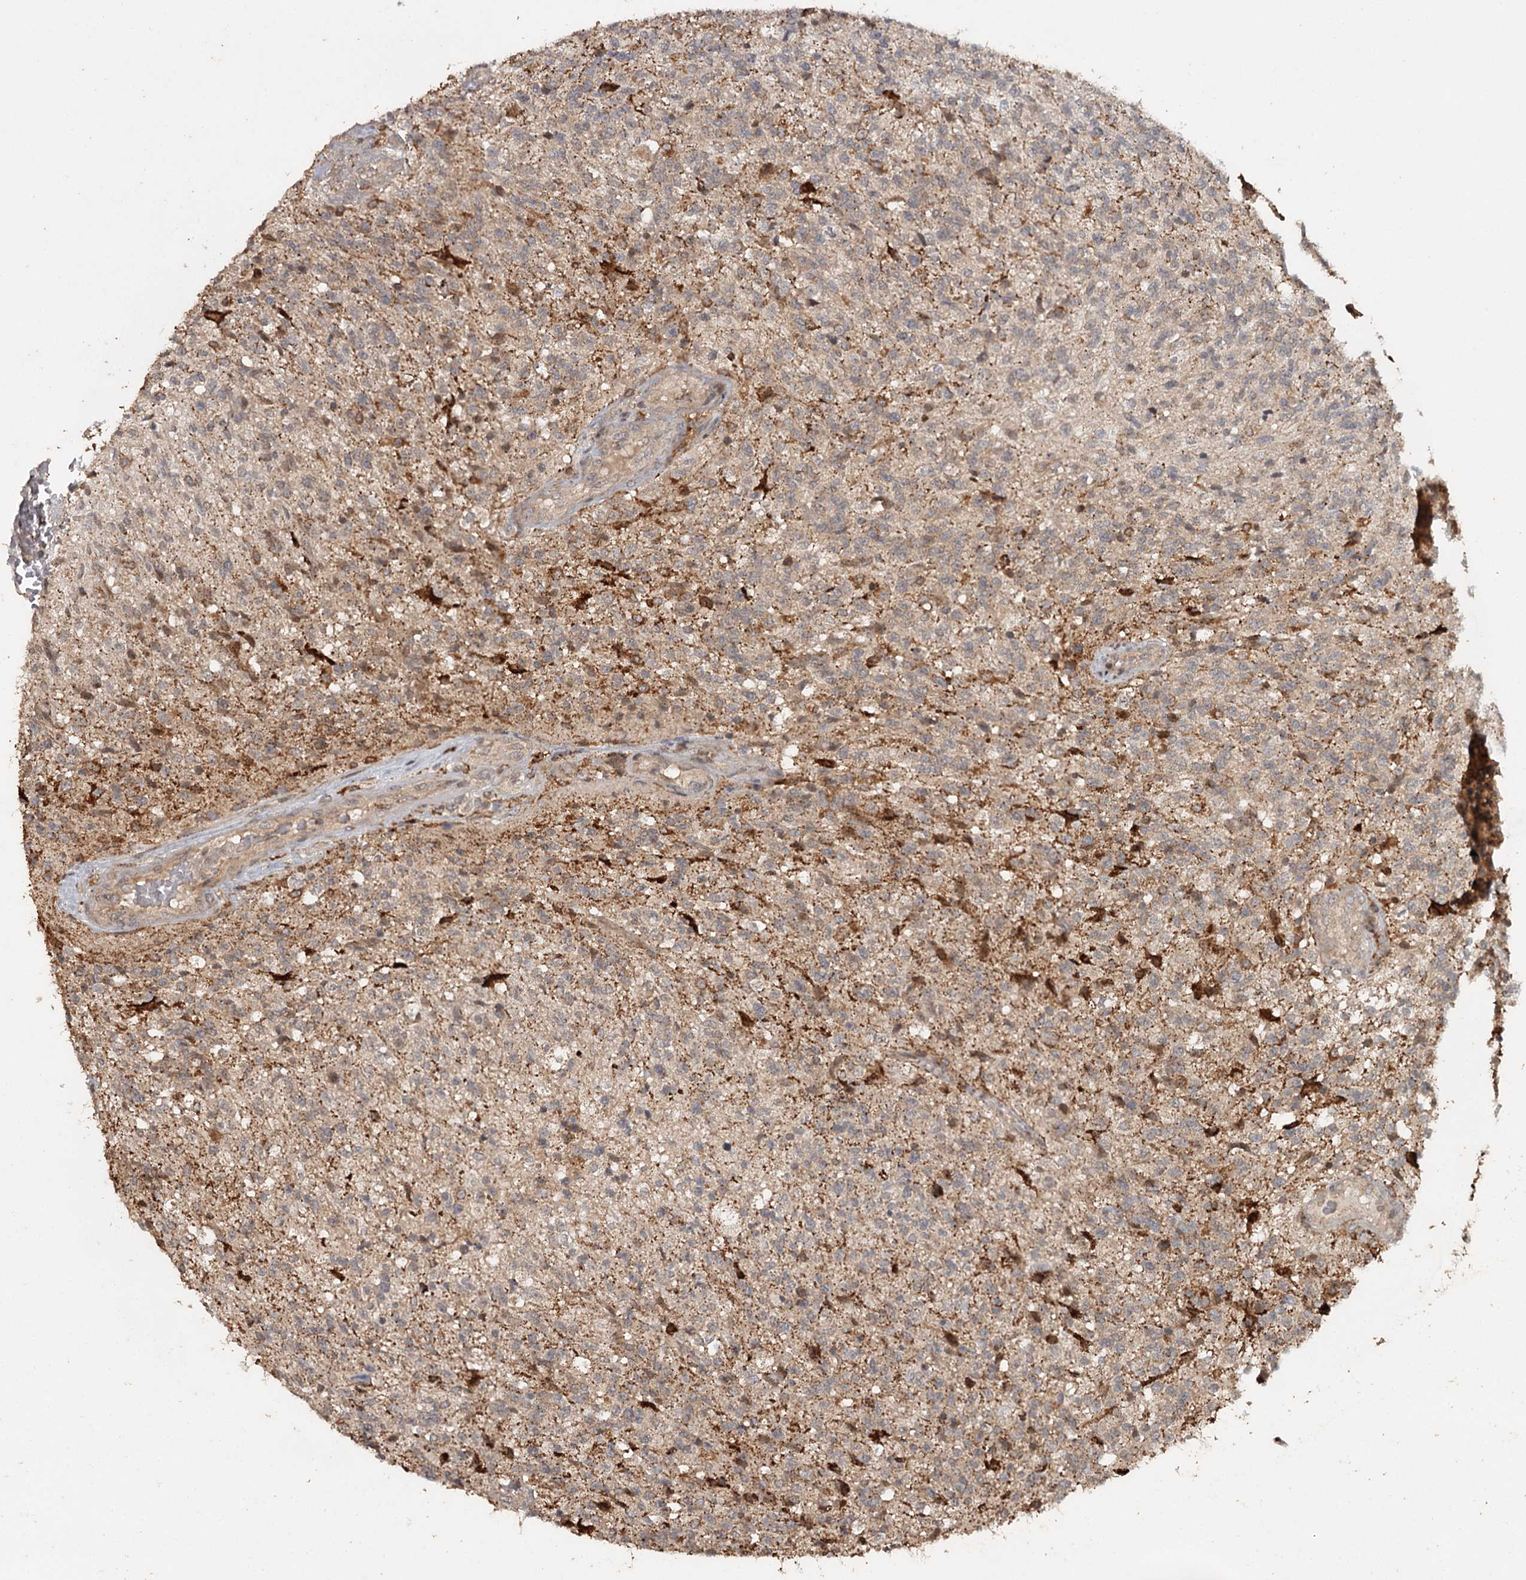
{"staining": {"intensity": "moderate", "quantity": "<25%", "location": "cytoplasmic/membranous"}, "tissue": "glioma", "cell_type": "Tumor cells", "image_type": "cancer", "snomed": [{"axis": "morphology", "description": "Glioma, malignant, High grade"}, {"axis": "topography", "description": "Brain"}], "caption": "Approximately <25% of tumor cells in glioma show moderate cytoplasmic/membranous protein staining as visualized by brown immunohistochemical staining.", "gene": "FAXC", "patient": {"sex": "male", "age": 56}}